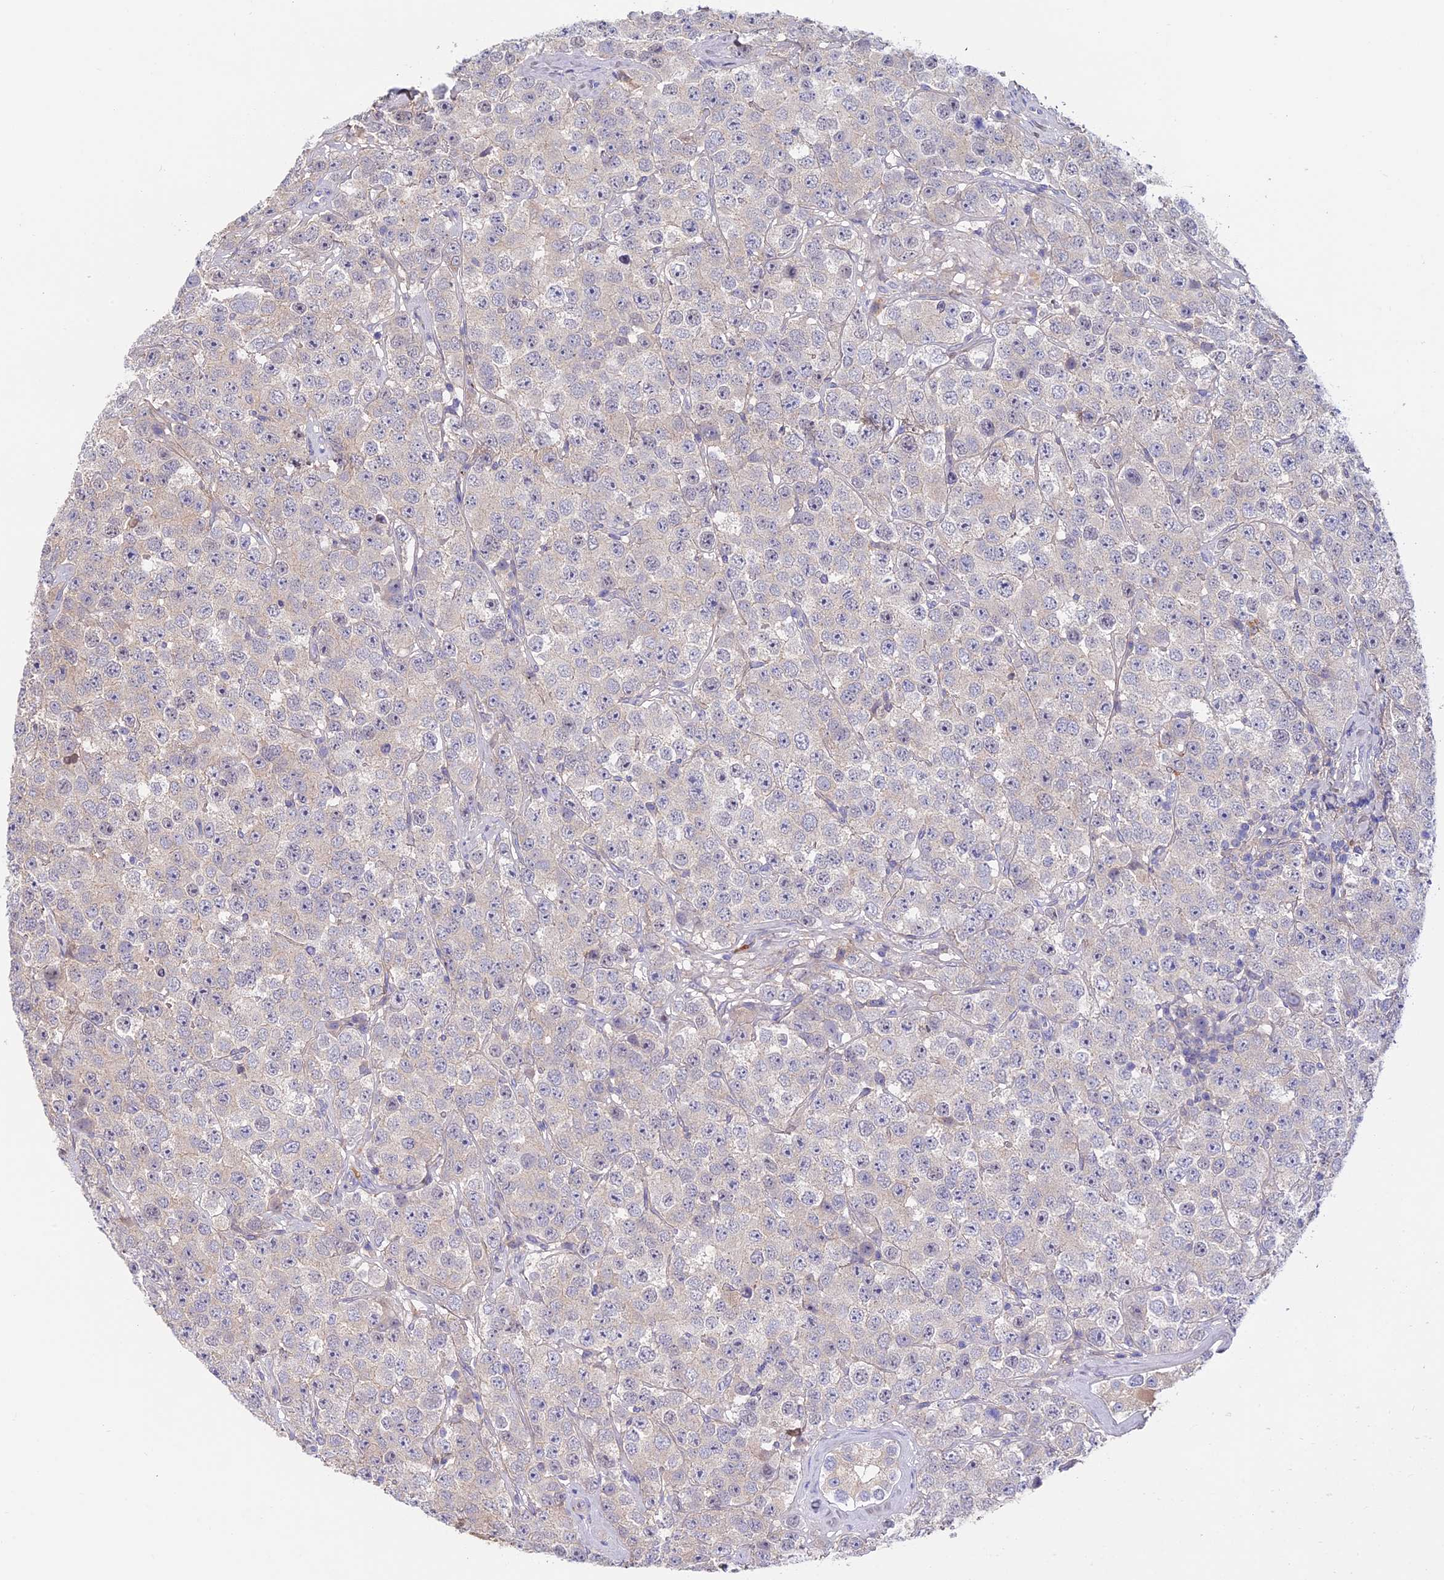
{"staining": {"intensity": "negative", "quantity": "none", "location": "none"}, "tissue": "testis cancer", "cell_type": "Tumor cells", "image_type": "cancer", "snomed": [{"axis": "morphology", "description": "Seminoma, NOS"}, {"axis": "topography", "description": "Testis"}], "caption": "Tumor cells show no significant protein staining in seminoma (testis).", "gene": "COL4A3", "patient": {"sex": "male", "age": 28}}